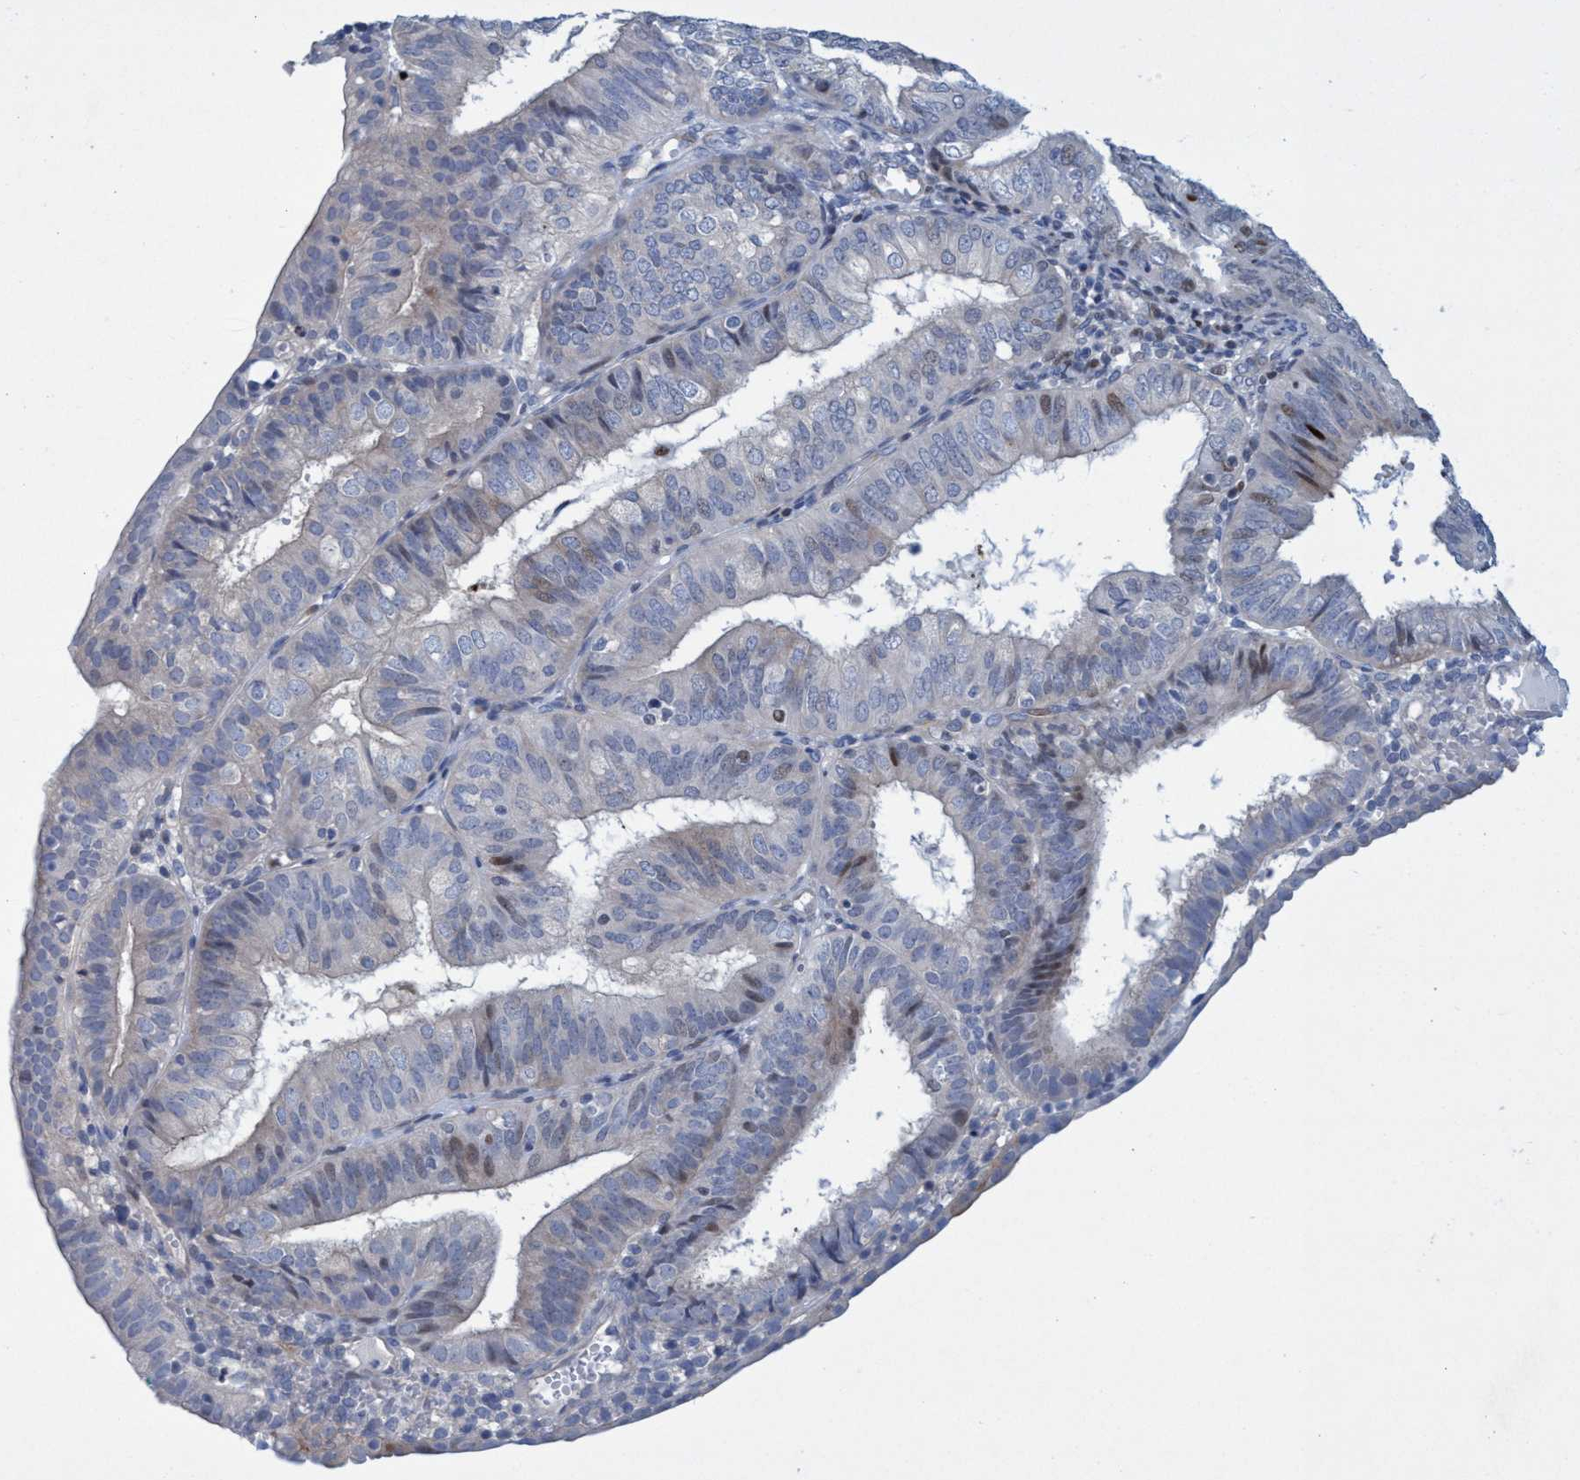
{"staining": {"intensity": "weak", "quantity": "<25%", "location": "nuclear"}, "tissue": "endometrial cancer", "cell_type": "Tumor cells", "image_type": "cancer", "snomed": [{"axis": "morphology", "description": "Adenocarcinoma, NOS"}, {"axis": "topography", "description": "Endometrium"}], "caption": "IHC of human endometrial adenocarcinoma displays no expression in tumor cells.", "gene": "R3HCC1", "patient": {"sex": "female", "age": 58}}